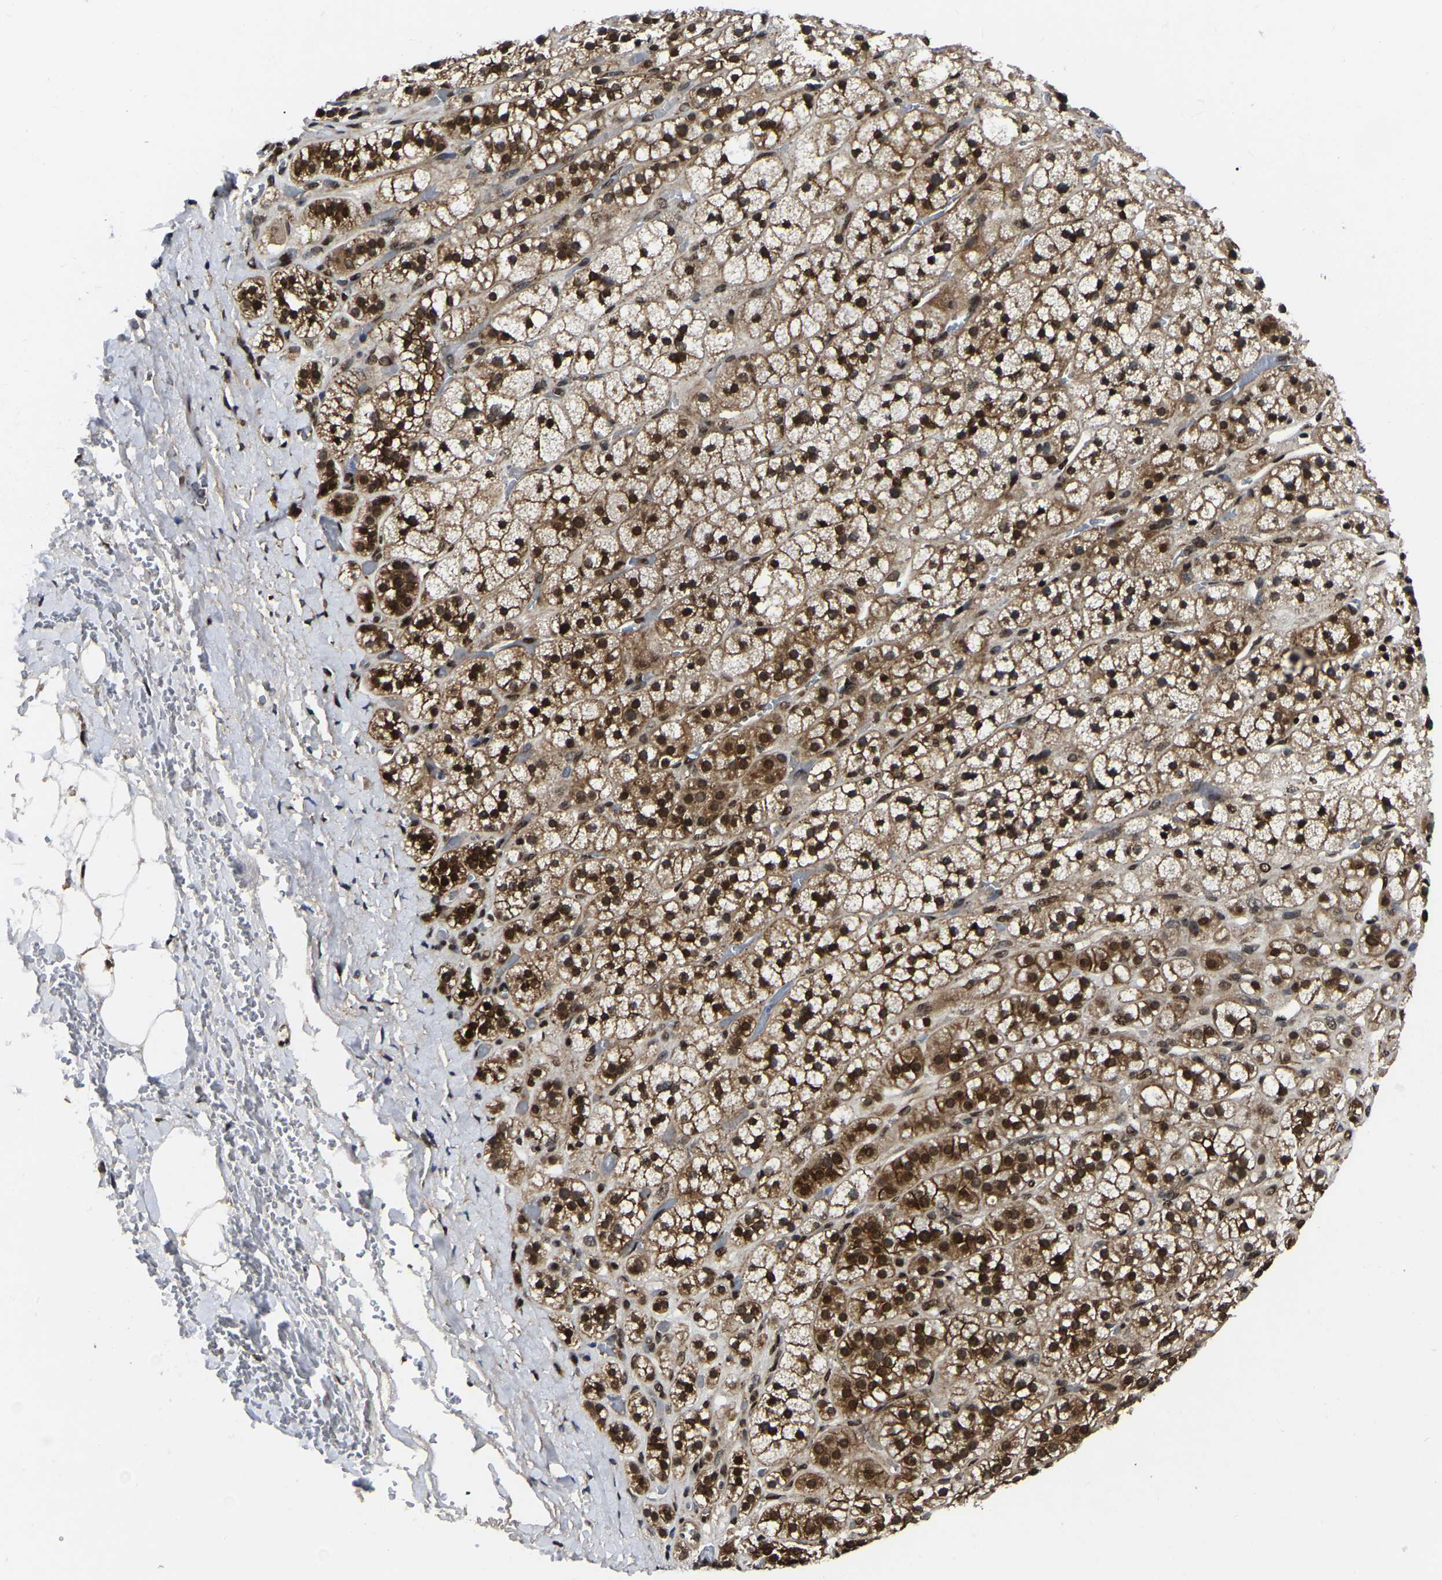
{"staining": {"intensity": "strong", "quantity": ">75%", "location": "cytoplasmic/membranous,nuclear"}, "tissue": "adrenal gland", "cell_type": "Glandular cells", "image_type": "normal", "snomed": [{"axis": "morphology", "description": "Normal tissue, NOS"}, {"axis": "topography", "description": "Adrenal gland"}], "caption": "The immunohistochemical stain highlights strong cytoplasmic/membranous,nuclear positivity in glandular cells of normal adrenal gland. (DAB (3,3'-diaminobenzidine) IHC, brown staining for protein, blue staining for nuclei).", "gene": "TRIM35", "patient": {"sex": "male", "age": 56}}